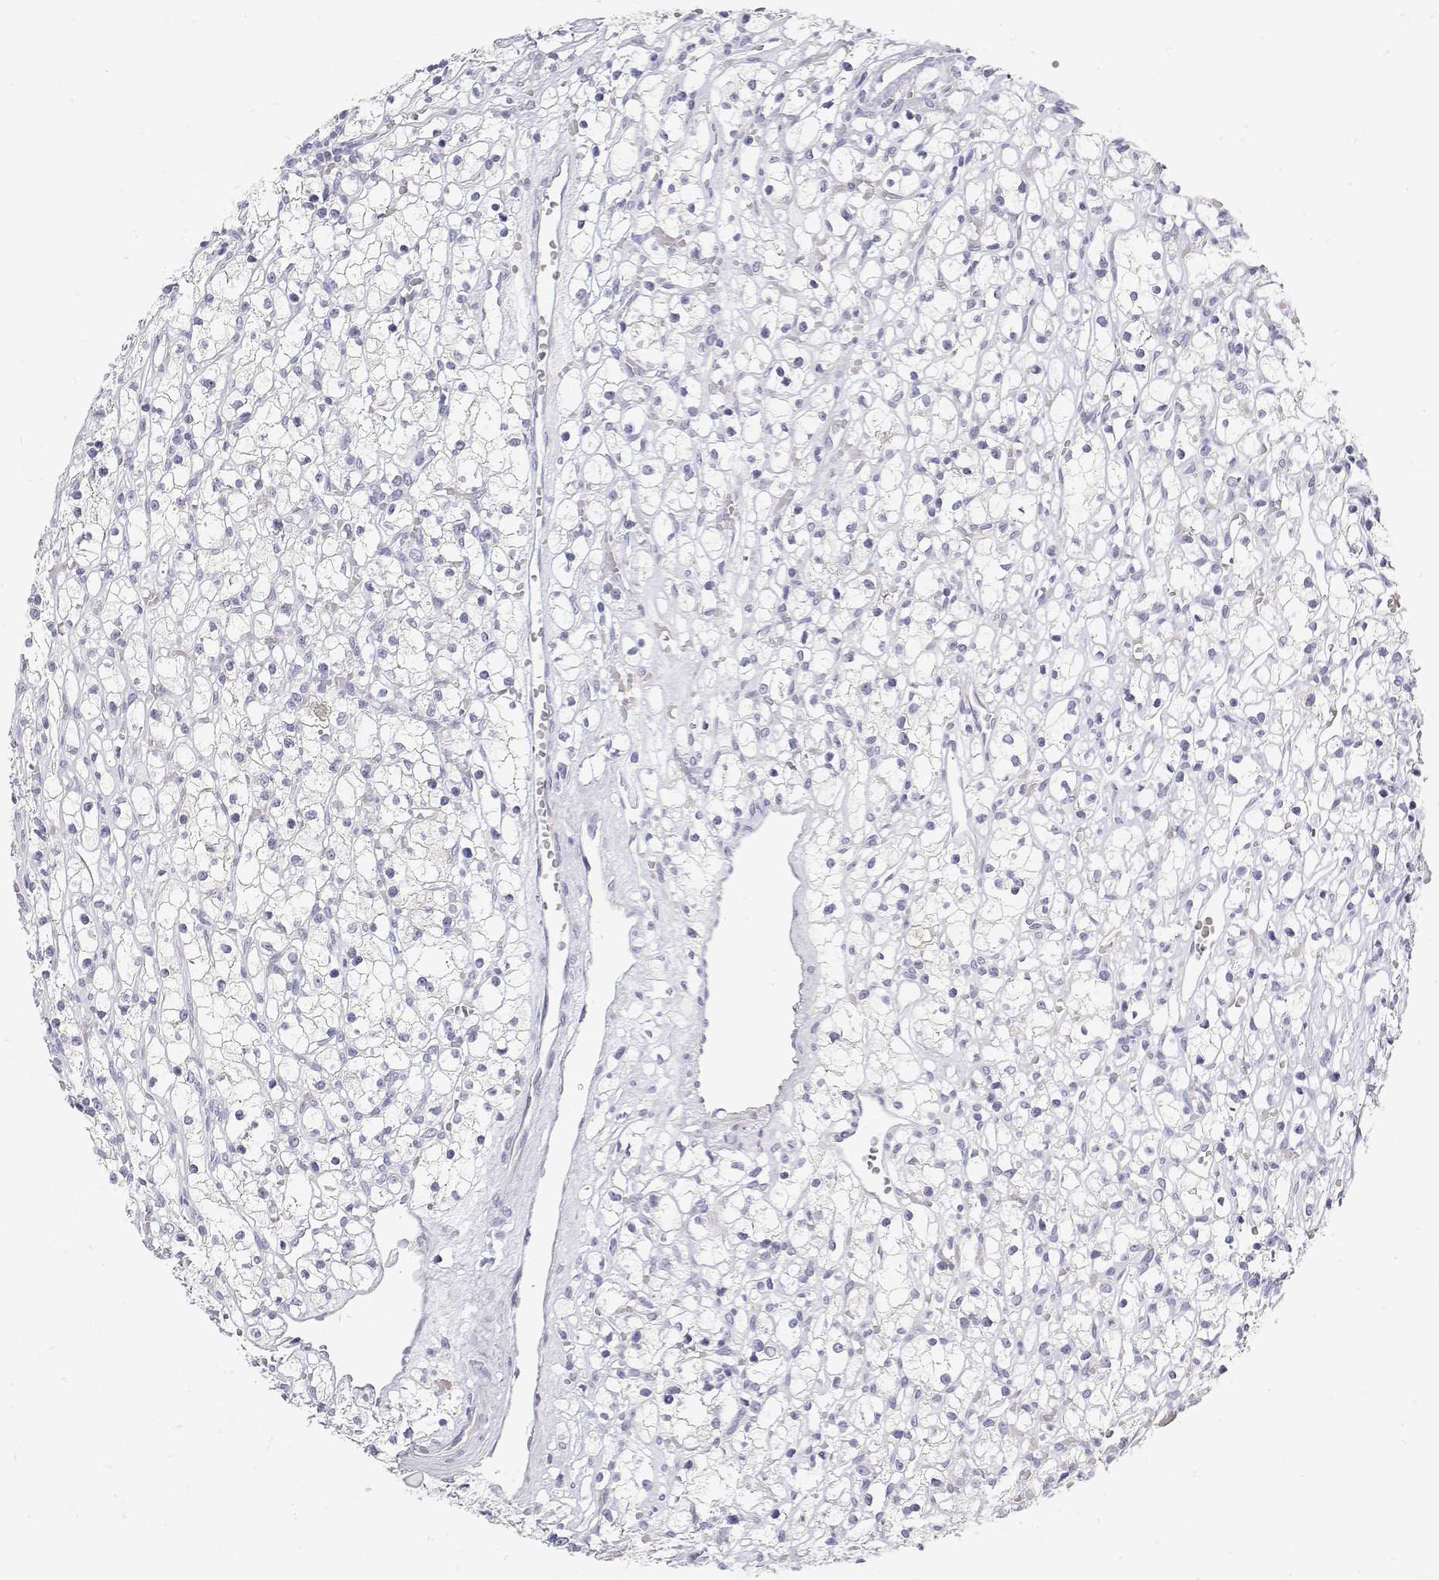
{"staining": {"intensity": "negative", "quantity": "none", "location": "none"}, "tissue": "renal cancer", "cell_type": "Tumor cells", "image_type": "cancer", "snomed": [{"axis": "morphology", "description": "Adenocarcinoma, NOS"}, {"axis": "topography", "description": "Kidney"}], "caption": "This micrograph is of renal cancer stained with IHC to label a protein in brown with the nuclei are counter-stained blue. There is no positivity in tumor cells.", "gene": "MISP", "patient": {"sex": "female", "age": 59}}